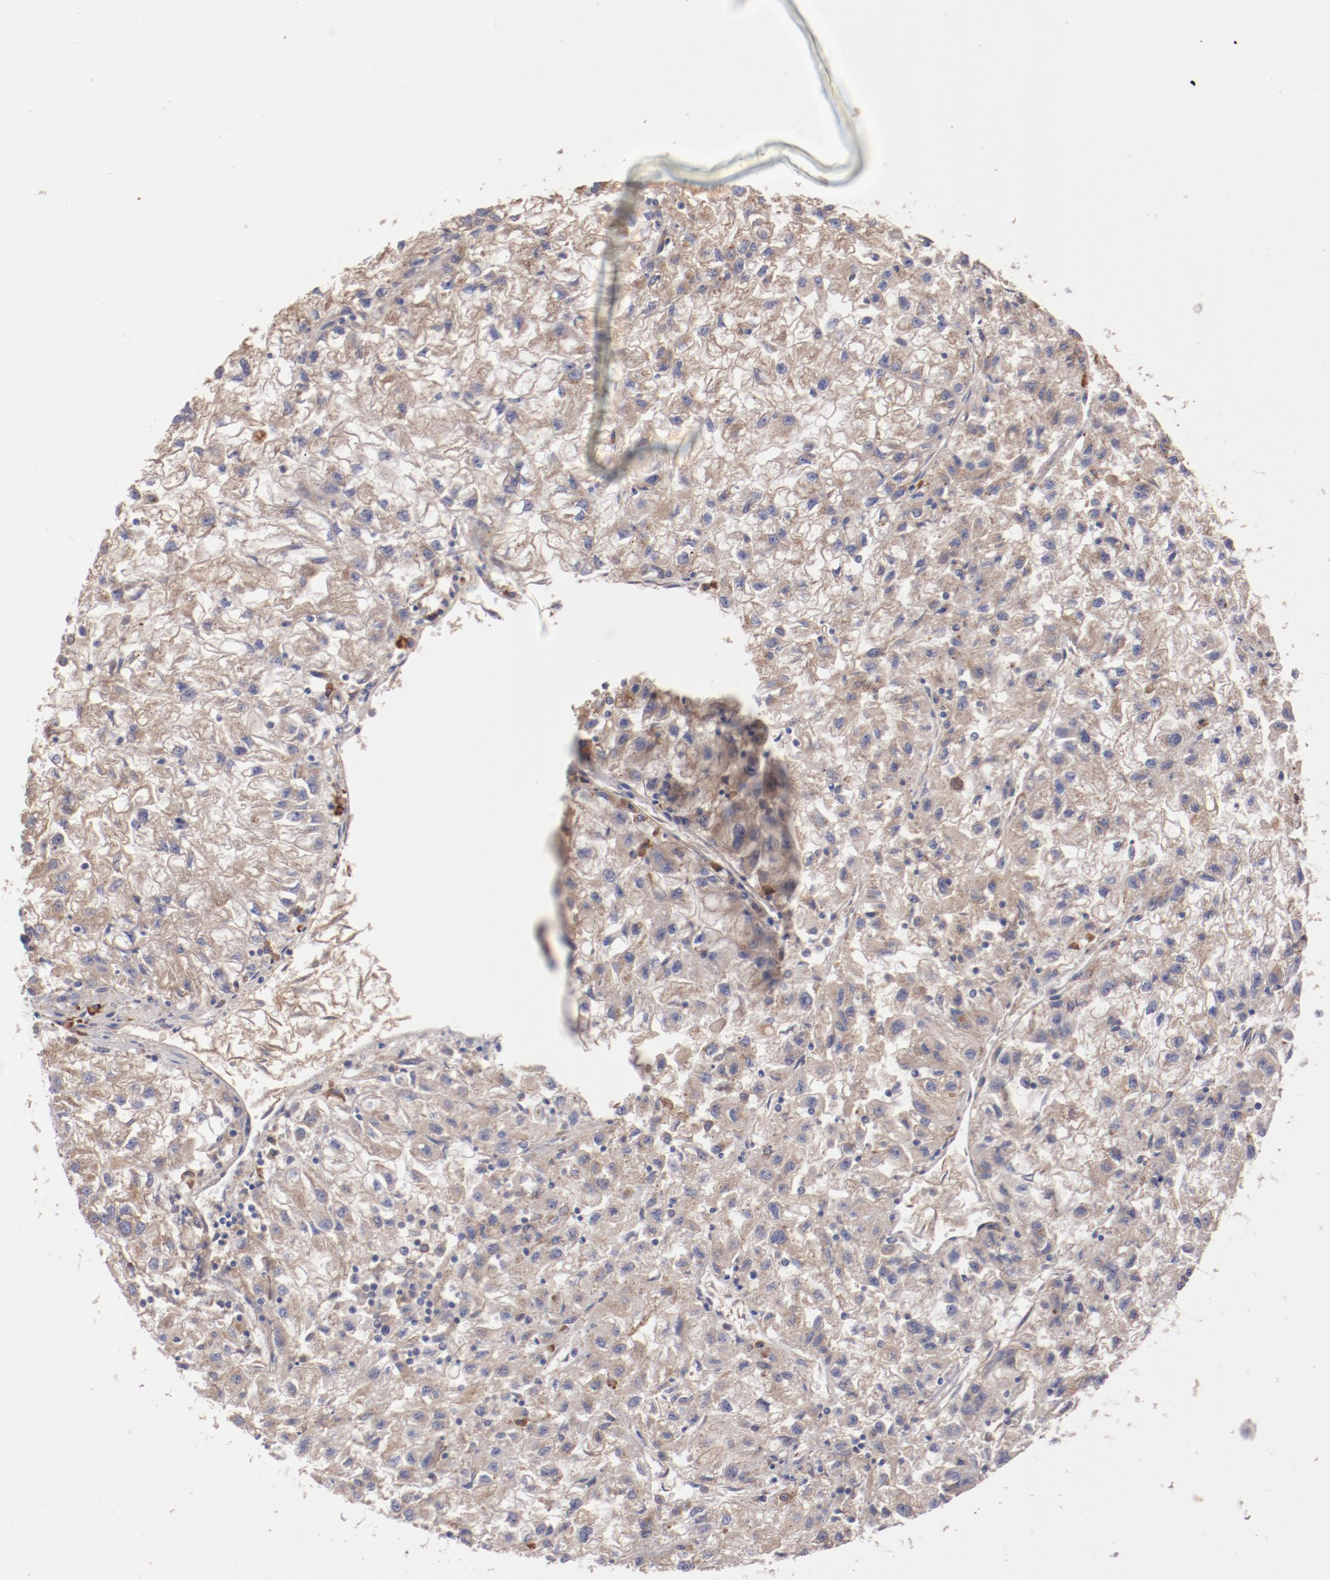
{"staining": {"intensity": "weak", "quantity": ">75%", "location": "cytoplasmic/membranous"}, "tissue": "renal cancer", "cell_type": "Tumor cells", "image_type": "cancer", "snomed": [{"axis": "morphology", "description": "Adenocarcinoma, NOS"}, {"axis": "topography", "description": "Kidney"}], "caption": "Tumor cells exhibit low levels of weak cytoplasmic/membranous positivity in about >75% of cells in human renal cancer (adenocarcinoma).", "gene": "NFKBIE", "patient": {"sex": "male", "age": 59}}